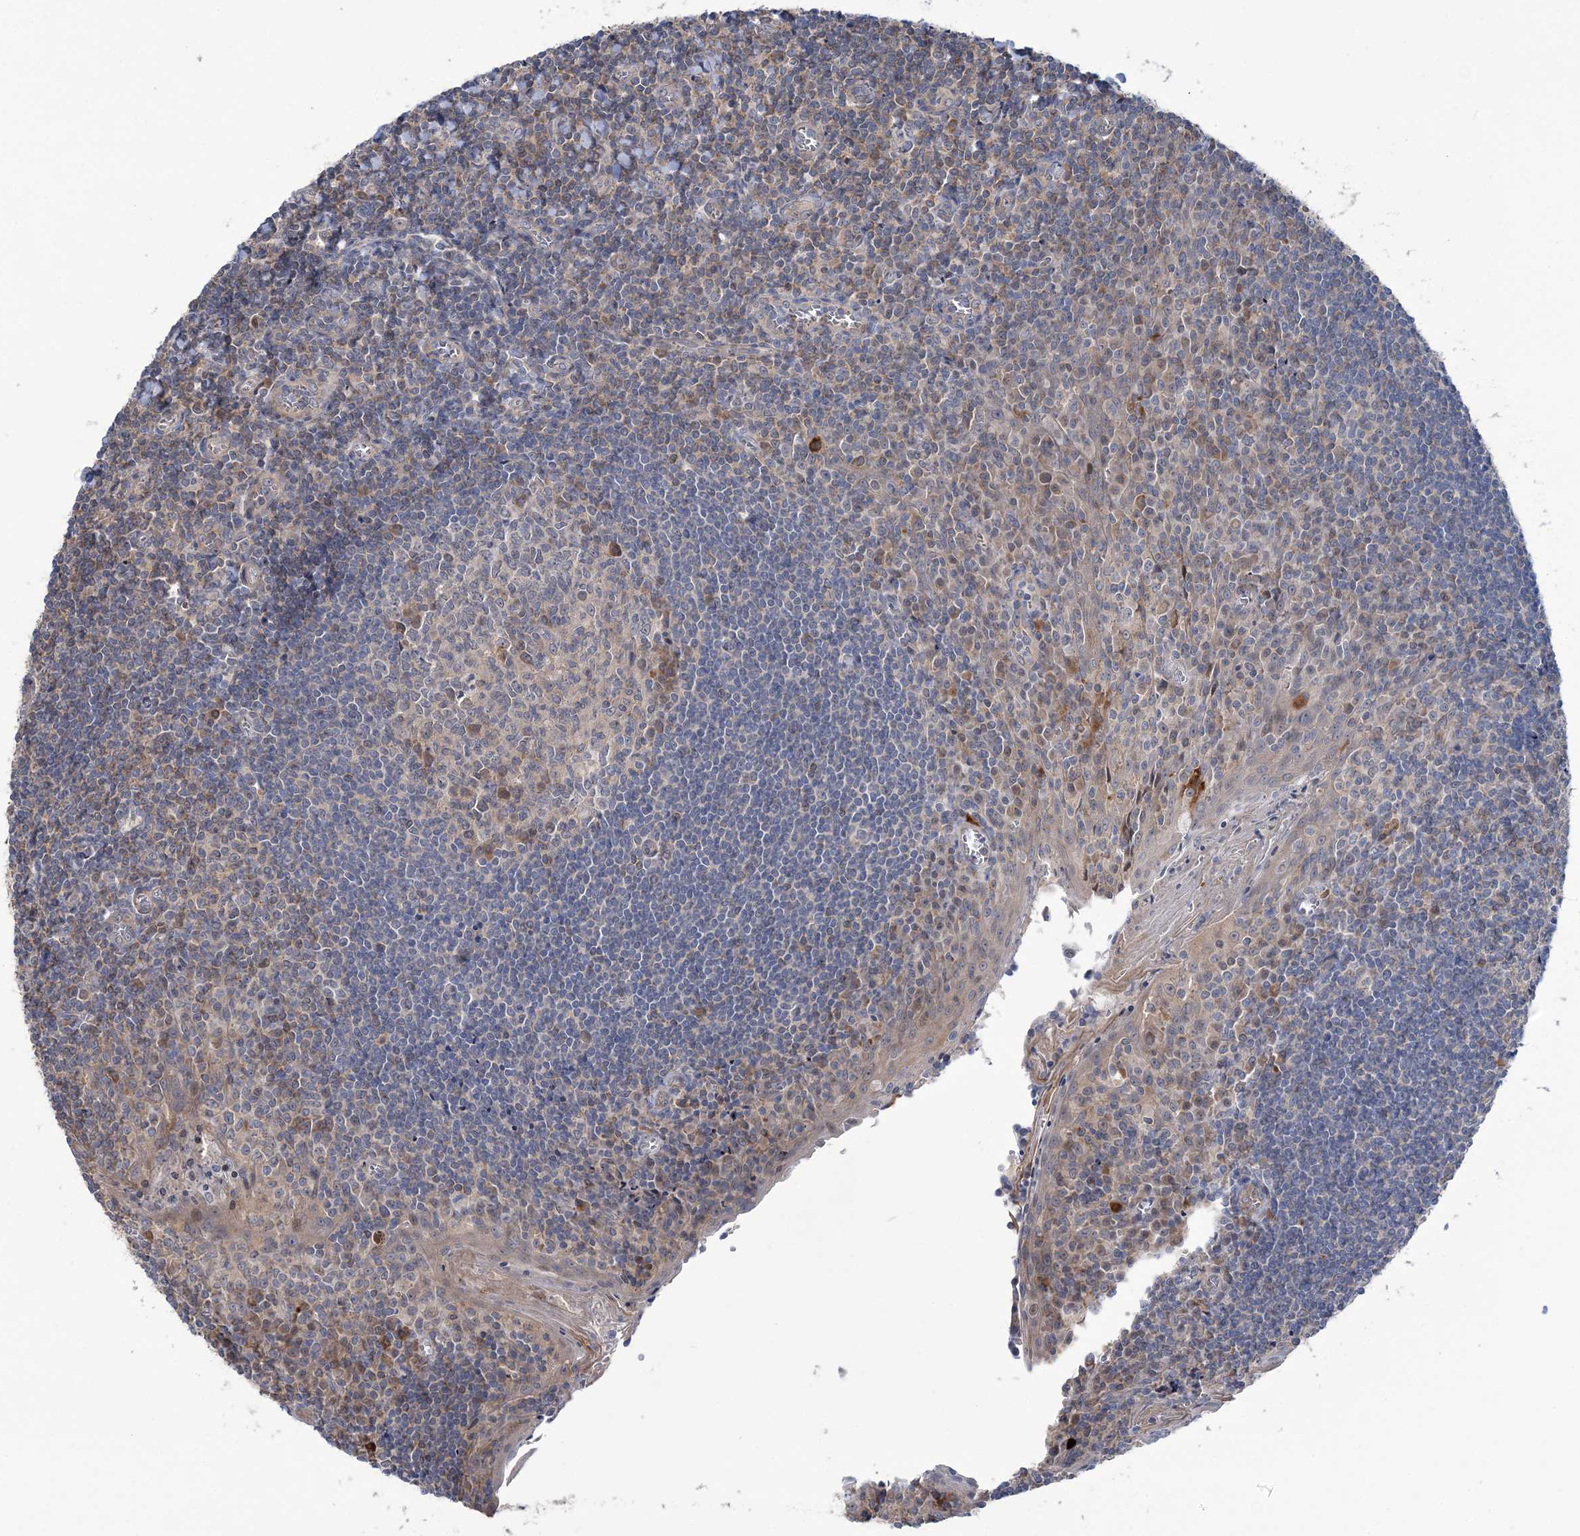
{"staining": {"intensity": "moderate", "quantity": "<25%", "location": "cytoplasmic/membranous"}, "tissue": "tonsil", "cell_type": "Germinal center cells", "image_type": "normal", "snomed": [{"axis": "morphology", "description": "Normal tissue, NOS"}, {"axis": "topography", "description": "Tonsil"}], "caption": "IHC image of unremarkable human tonsil stained for a protein (brown), which demonstrates low levels of moderate cytoplasmic/membranous expression in about <25% of germinal center cells.", "gene": "PPP2R2B", "patient": {"sex": "male", "age": 27}}